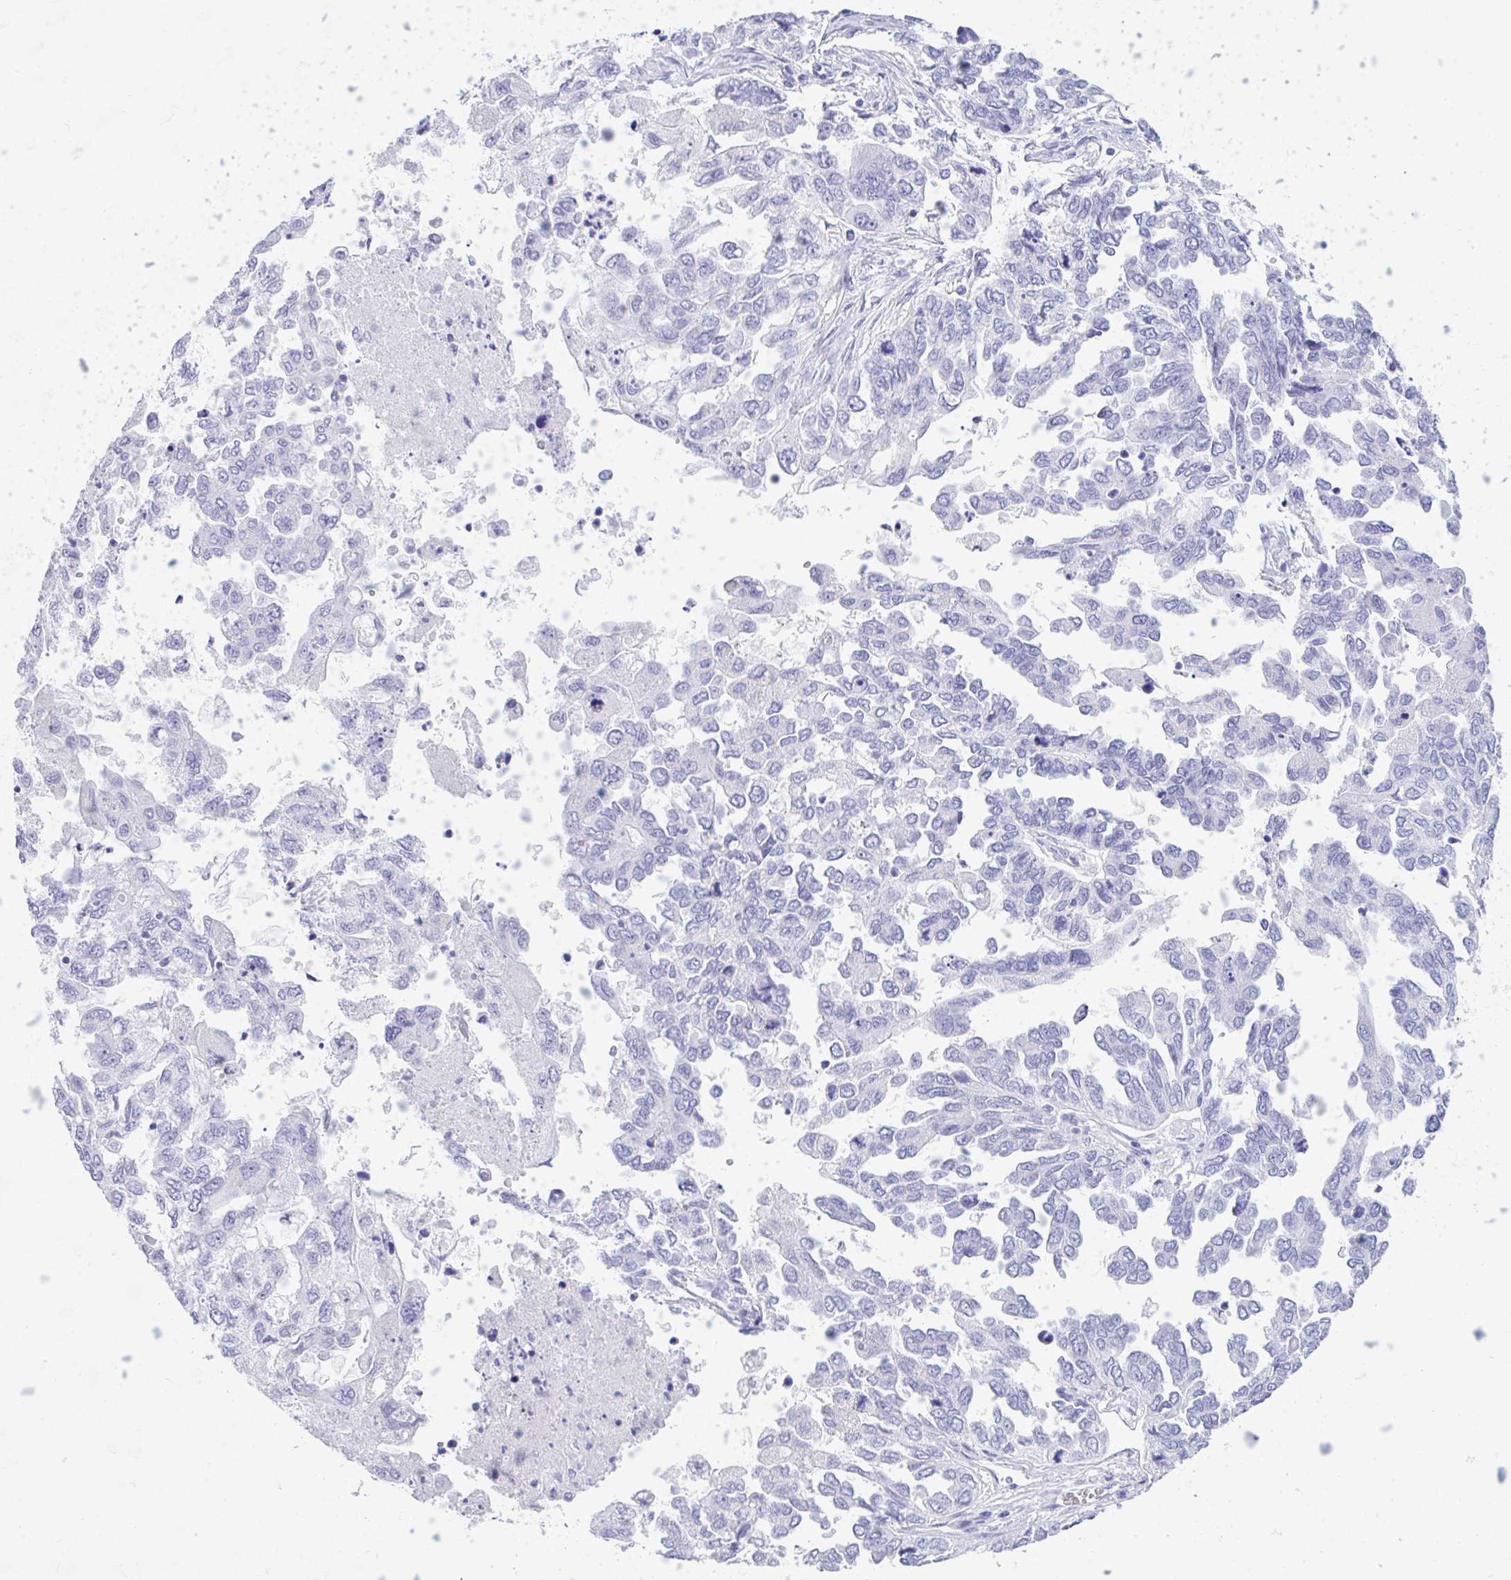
{"staining": {"intensity": "negative", "quantity": "none", "location": "none"}, "tissue": "ovarian cancer", "cell_type": "Tumor cells", "image_type": "cancer", "snomed": [{"axis": "morphology", "description": "Cystadenocarcinoma, serous, NOS"}, {"axis": "topography", "description": "Ovary"}], "caption": "Ovarian cancer (serous cystadenocarcinoma) was stained to show a protein in brown. There is no significant positivity in tumor cells.", "gene": "NDUFAF8", "patient": {"sex": "female", "age": 53}}